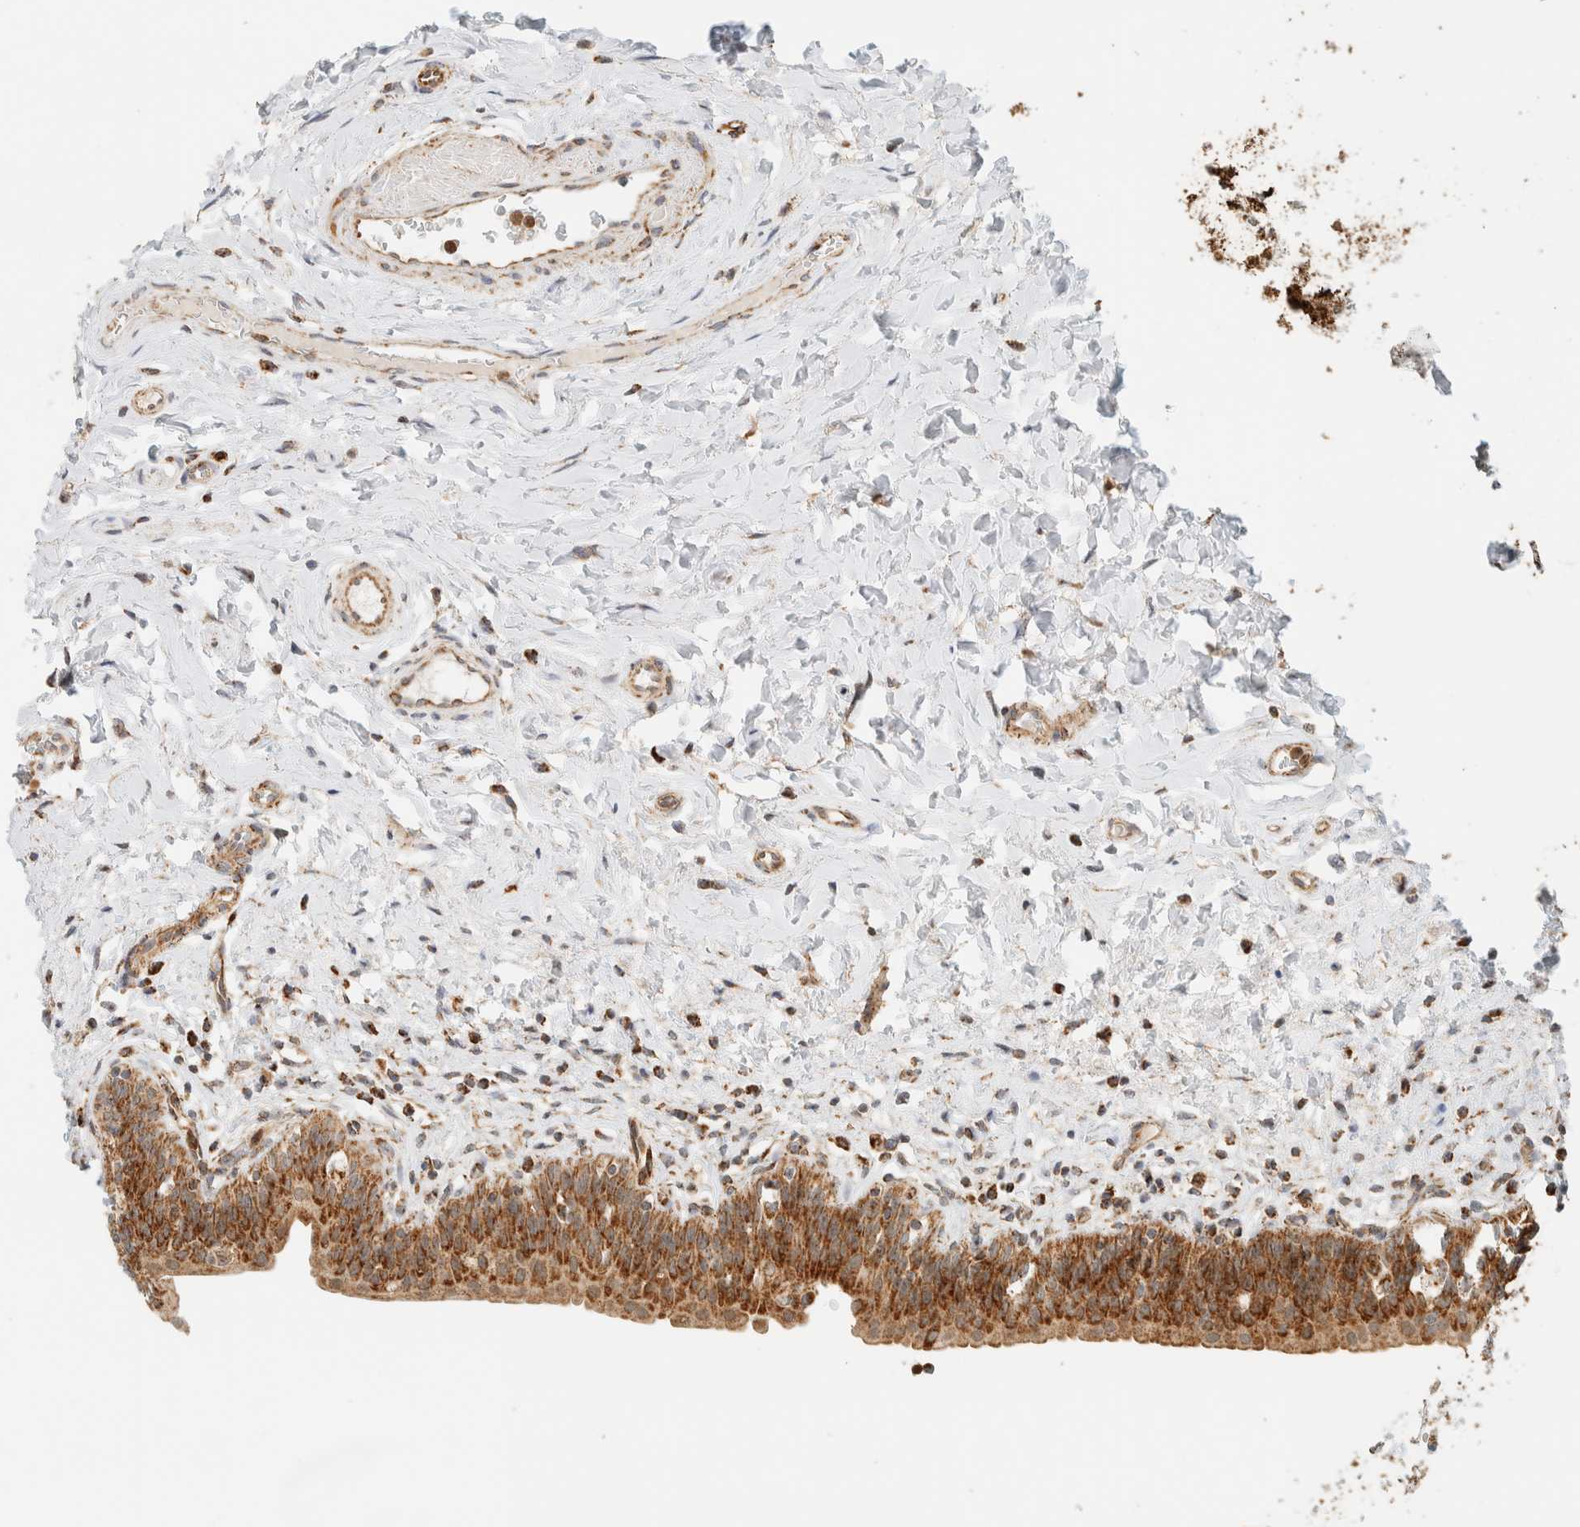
{"staining": {"intensity": "strong", "quantity": ">75%", "location": "cytoplasmic/membranous"}, "tissue": "urinary bladder", "cell_type": "Urothelial cells", "image_type": "normal", "snomed": [{"axis": "morphology", "description": "Normal tissue, NOS"}, {"axis": "topography", "description": "Urinary bladder"}], "caption": "This micrograph demonstrates immunohistochemistry (IHC) staining of normal urinary bladder, with high strong cytoplasmic/membranous positivity in approximately >75% of urothelial cells.", "gene": "KIFAP3", "patient": {"sex": "male", "age": 83}}